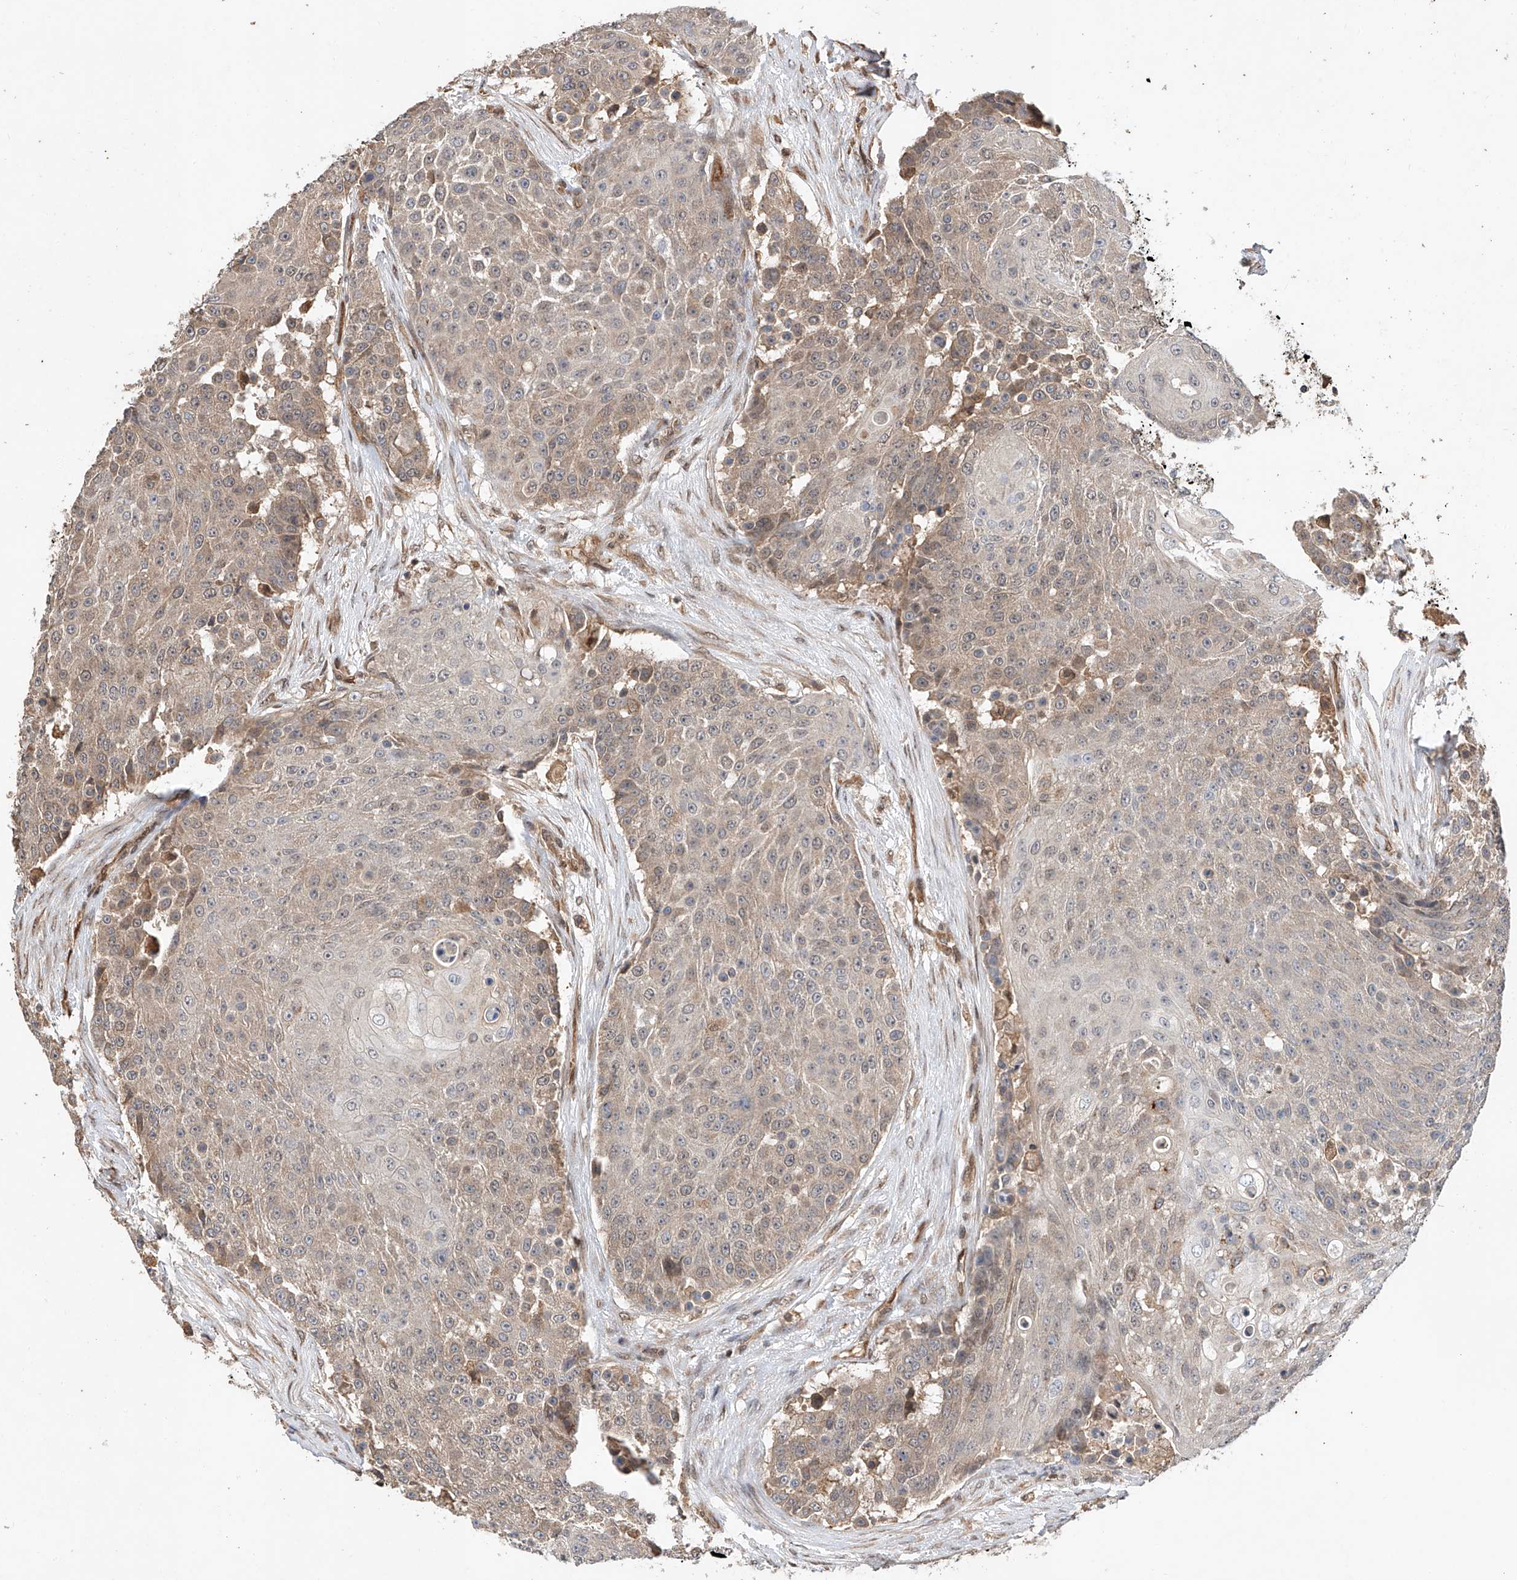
{"staining": {"intensity": "weak", "quantity": "25%-75%", "location": "cytoplasmic/membranous"}, "tissue": "urothelial cancer", "cell_type": "Tumor cells", "image_type": "cancer", "snomed": [{"axis": "morphology", "description": "Urothelial carcinoma, High grade"}, {"axis": "topography", "description": "Urinary bladder"}], "caption": "High-grade urothelial carcinoma stained with a protein marker demonstrates weak staining in tumor cells.", "gene": "RILPL2", "patient": {"sex": "female", "age": 63}}